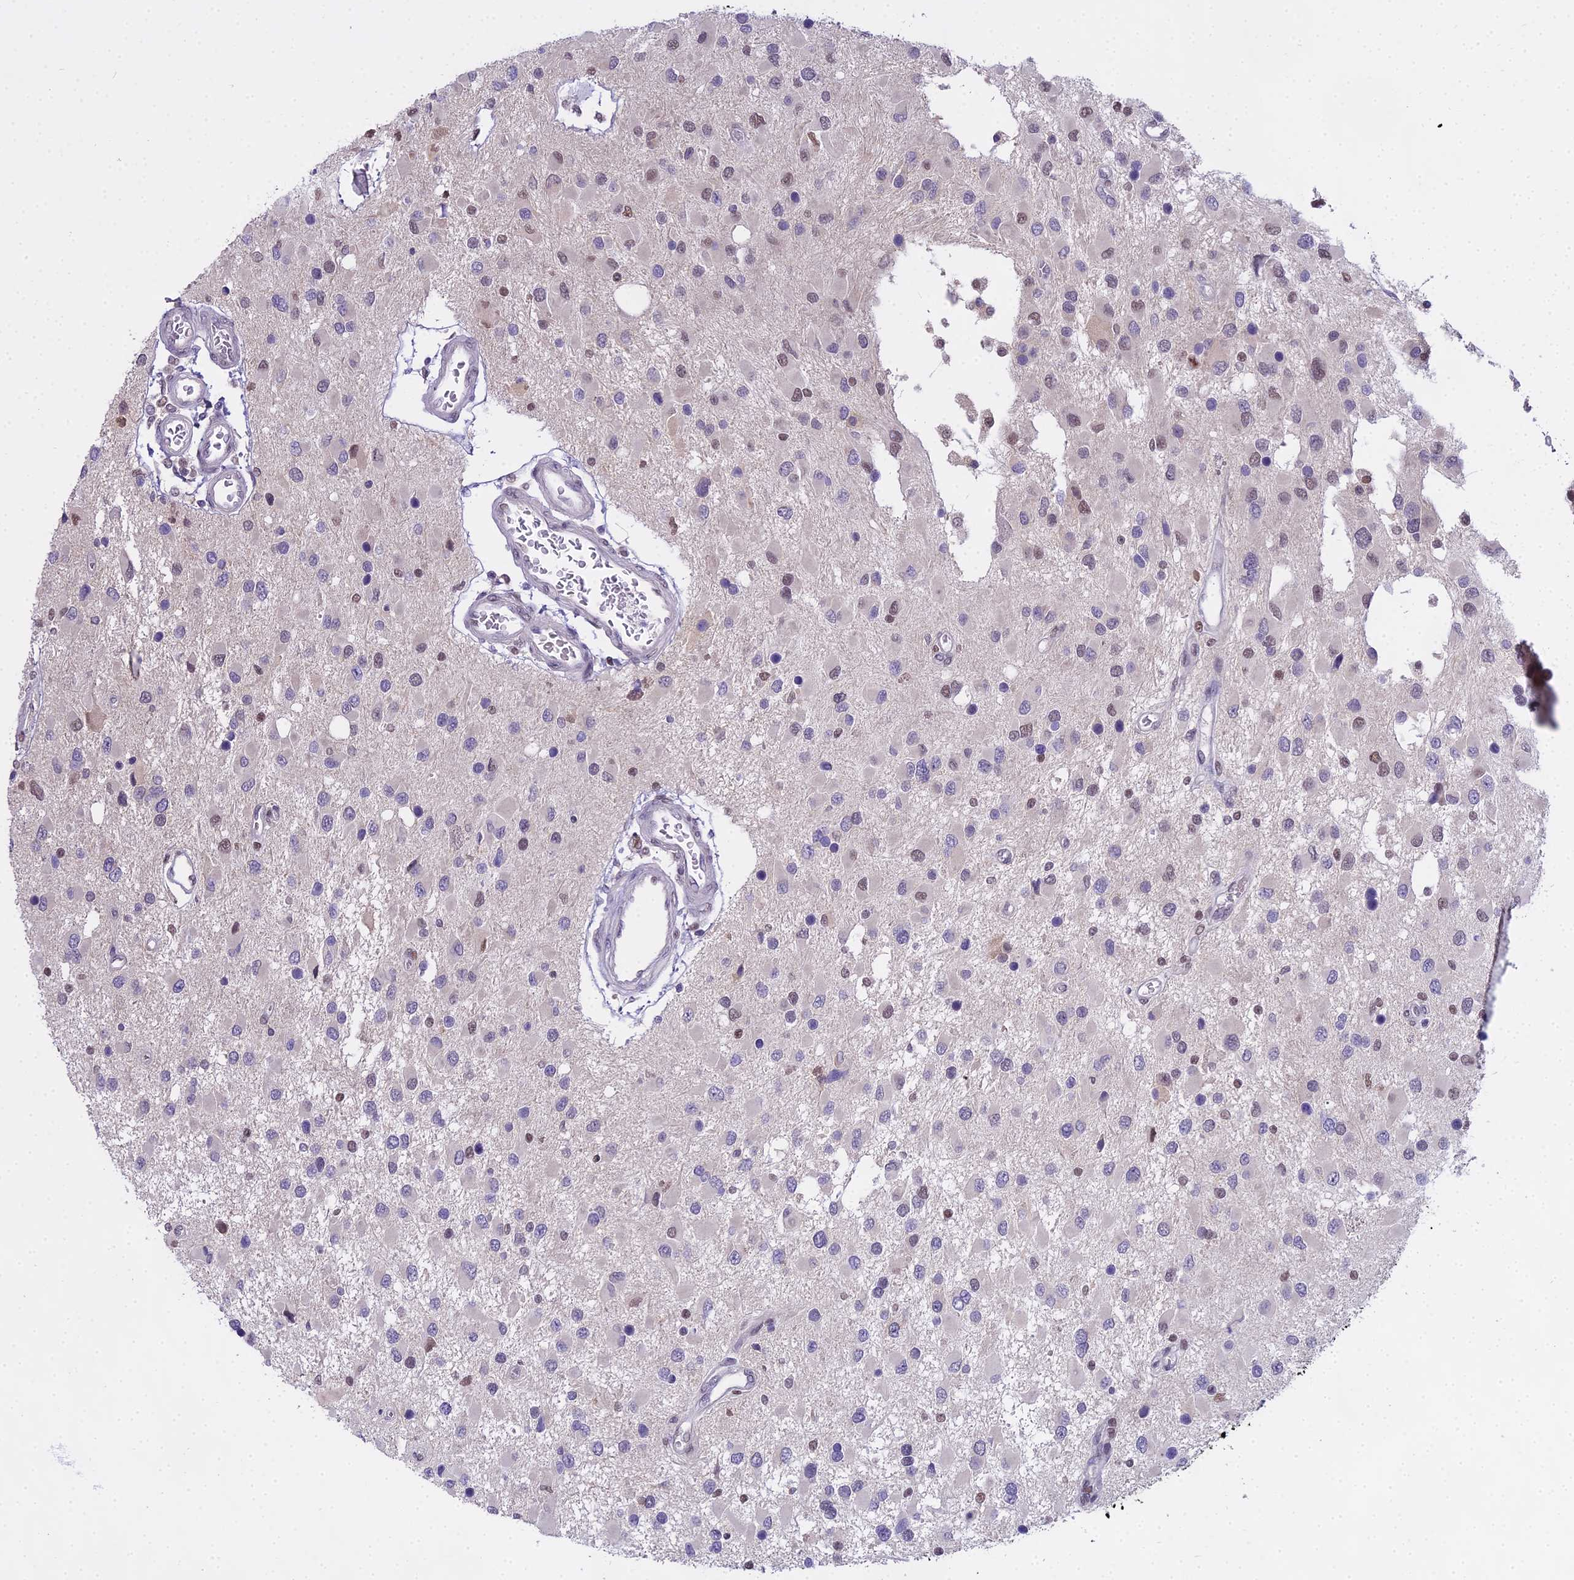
{"staining": {"intensity": "weak", "quantity": "<25%", "location": "nuclear"}, "tissue": "glioma", "cell_type": "Tumor cells", "image_type": "cancer", "snomed": [{"axis": "morphology", "description": "Glioma, malignant, High grade"}, {"axis": "topography", "description": "Brain"}], "caption": "An IHC image of glioma is shown. There is no staining in tumor cells of glioma. (DAB (3,3'-diaminobenzidine) immunohistochemistry (IHC) visualized using brightfield microscopy, high magnification).", "gene": "MAT2A", "patient": {"sex": "male", "age": 53}}